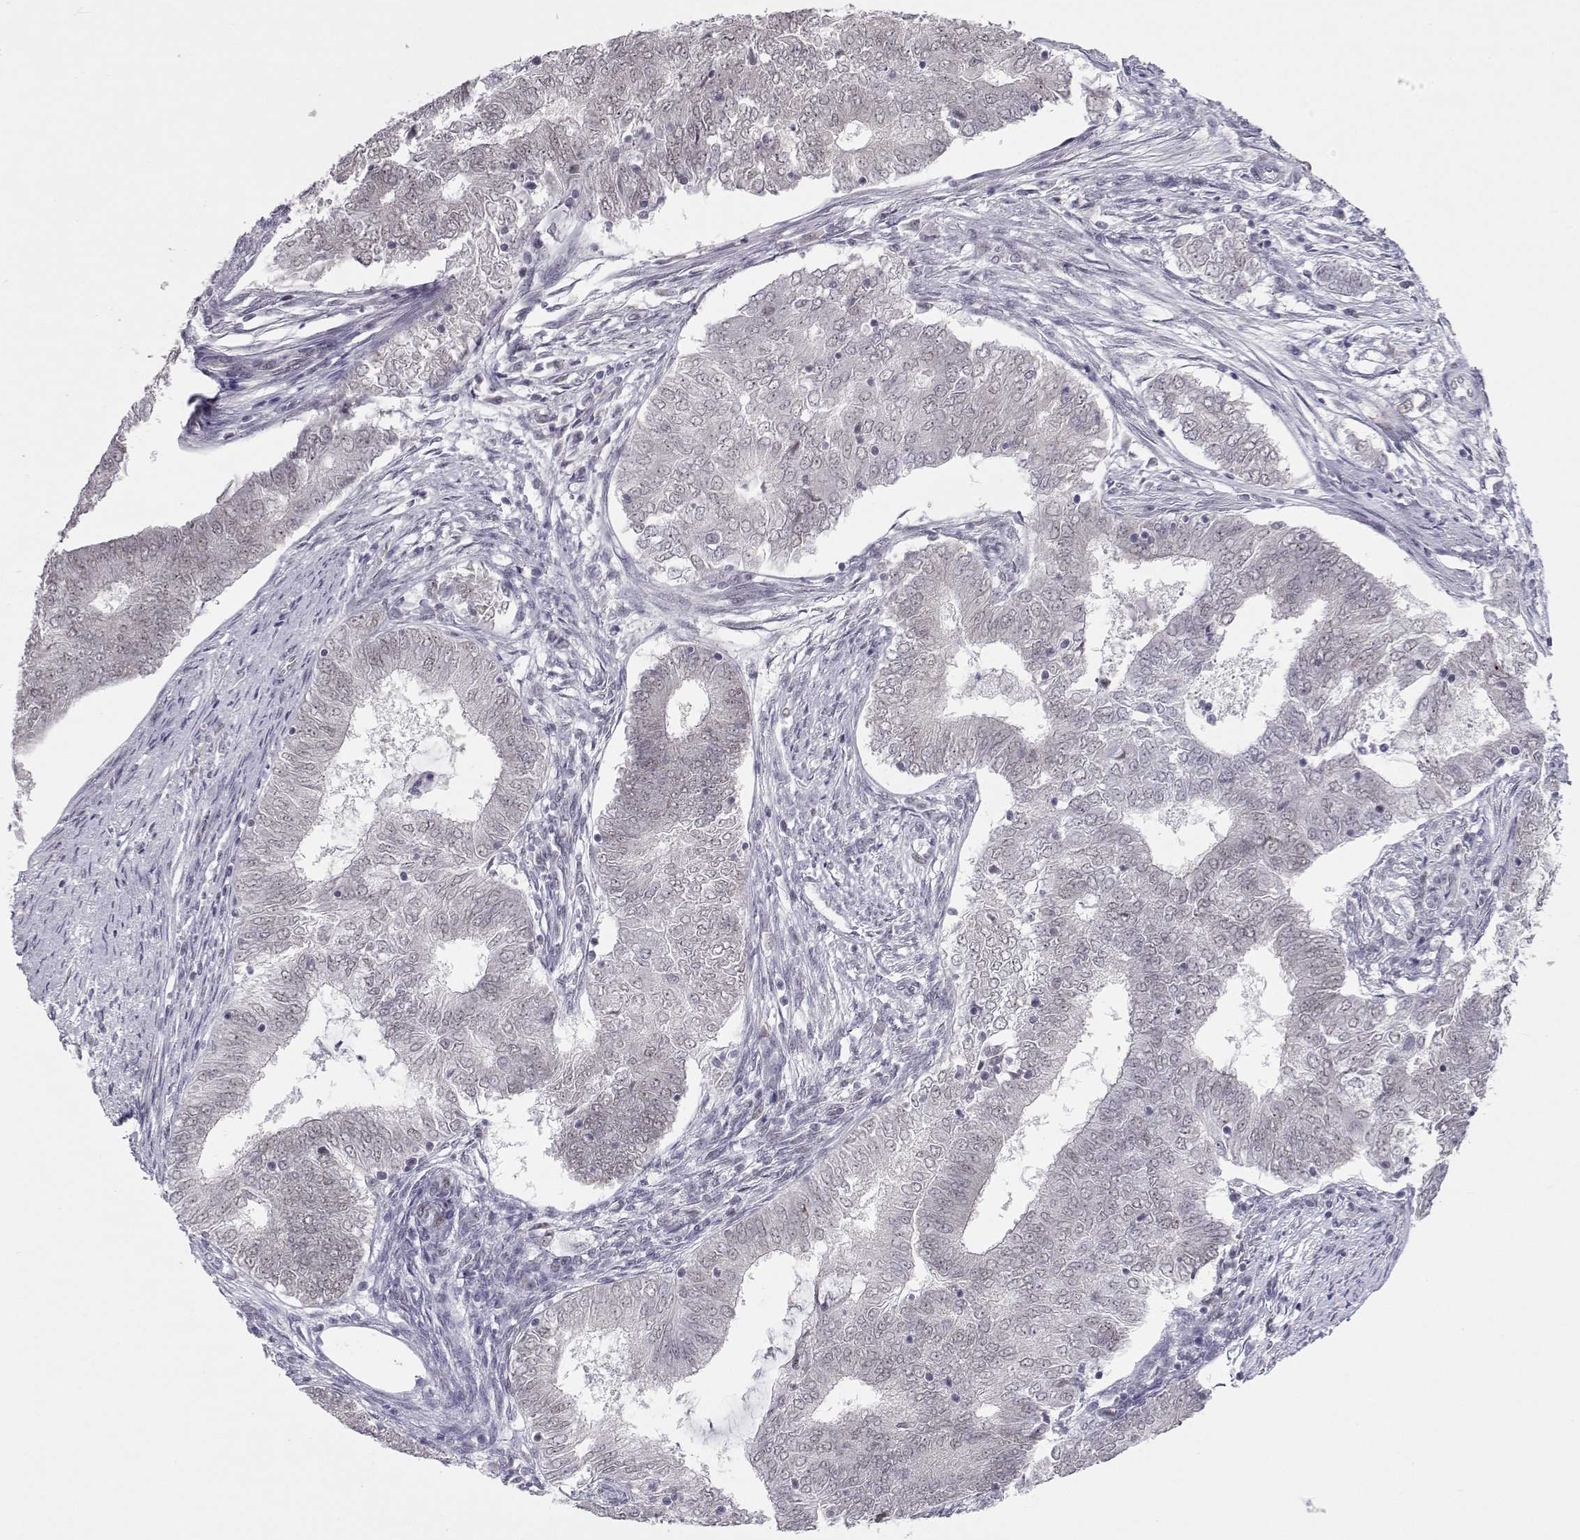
{"staining": {"intensity": "negative", "quantity": "none", "location": "none"}, "tissue": "endometrial cancer", "cell_type": "Tumor cells", "image_type": "cancer", "snomed": [{"axis": "morphology", "description": "Adenocarcinoma, NOS"}, {"axis": "topography", "description": "Endometrium"}], "caption": "Immunohistochemistry micrograph of endometrial cancer stained for a protein (brown), which reveals no positivity in tumor cells.", "gene": "SIX6", "patient": {"sex": "female", "age": 62}}